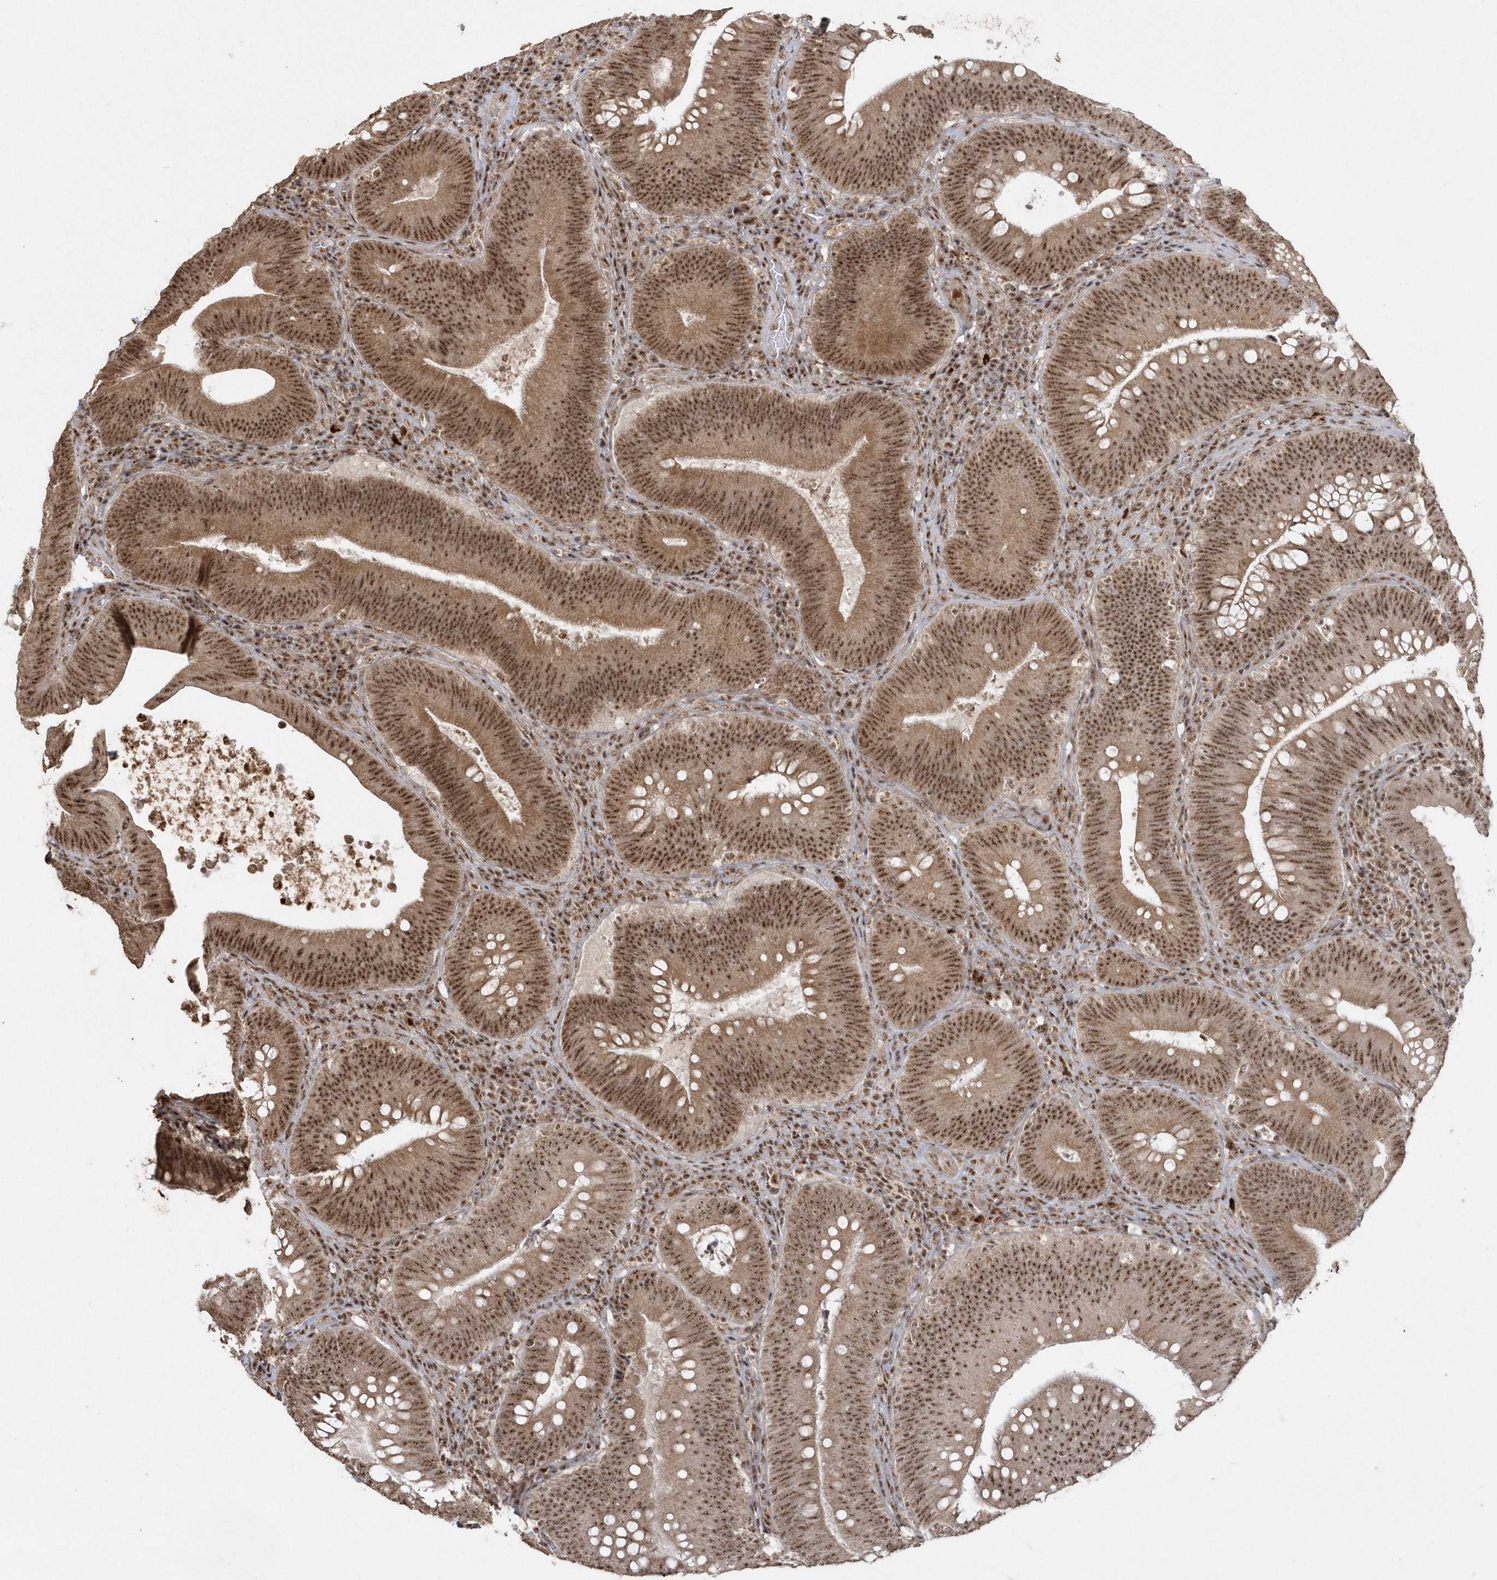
{"staining": {"intensity": "strong", "quantity": ">75%", "location": "cytoplasmic/membranous,nuclear"}, "tissue": "colorectal cancer", "cell_type": "Tumor cells", "image_type": "cancer", "snomed": [{"axis": "morphology", "description": "Normal tissue, NOS"}, {"axis": "topography", "description": "Colon"}], "caption": "Tumor cells display strong cytoplasmic/membranous and nuclear expression in approximately >75% of cells in colorectal cancer.", "gene": "POLR3B", "patient": {"sex": "female", "age": 82}}